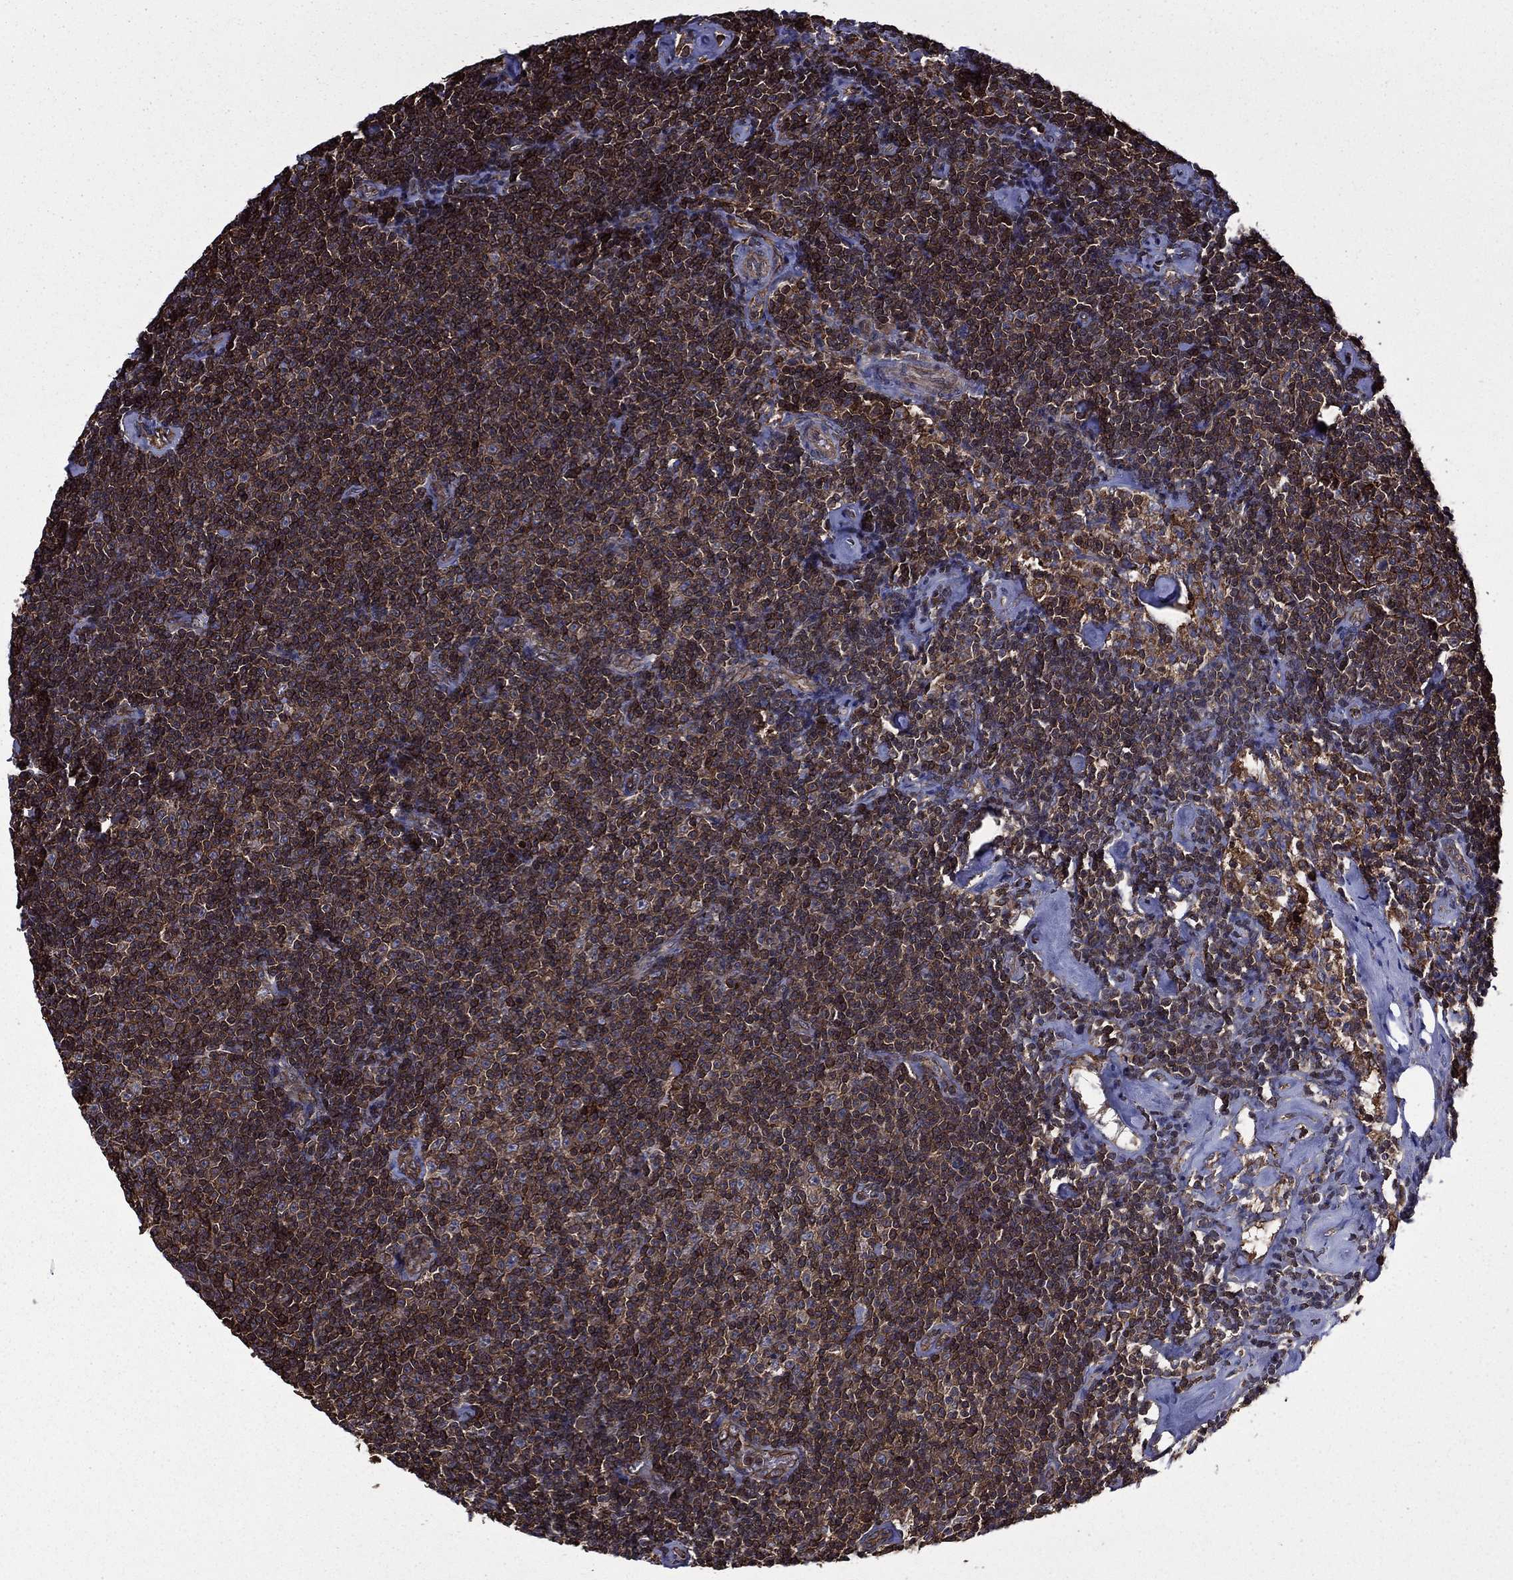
{"staining": {"intensity": "moderate", "quantity": "25%-75%", "location": "cytoplasmic/membranous,nuclear"}, "tissue": "lymphoma", "cell_type": "Tumor cells", "image_type": "cancer", "snomed": [{"axis": "morphology", "description": "Malignant lymphoma, non-Hodgkin's type, Low grade"}, {"axis": "topography", "description": "Lymph node"}], "caption": "Protein staining displays moderate cytoplasmic/membranous and nuclear positivity in approximately 25%-75% of tumor cells in lymphoma.", "gene": "PLPP3", "patient": {"sex": "male", "age": 81}}